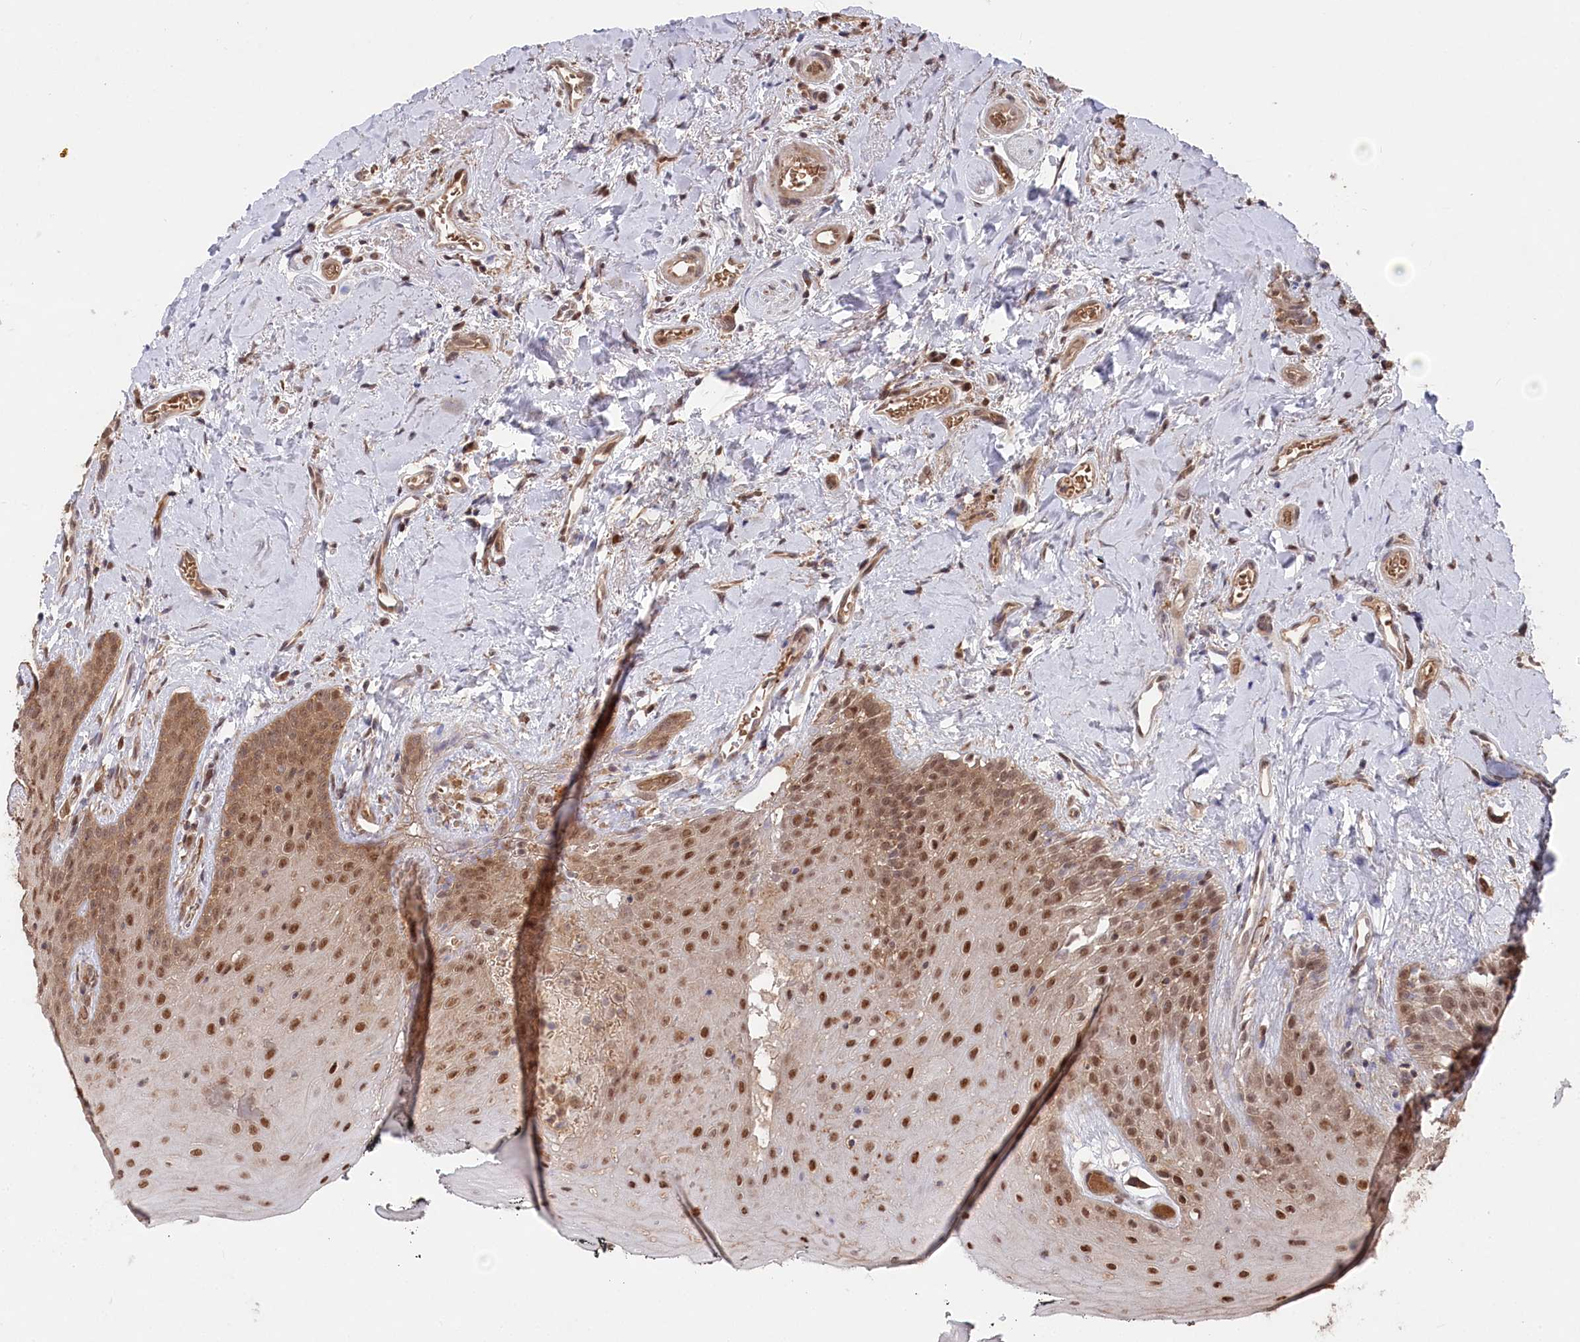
{"staining": {"intensity": "moderate", "quantity": ">75%", "location": "cytoplasmic/membranous,nuclear"}, "tissue": "oral mucosa", "cell_type": "Squamous epithelial cells", "image_type": "normal", "snomed": [{"axis": "morphology", "description": "Normal tissue, NOS"}, {"axis": "topography", "description": "Oral tissue"}], "caption": "DAB immunohistochemical staining of unremarkable oral mucosa shows moderate cytoplasmic/membranous,nuclear protein expression in about >75% of squamous epithelial cells.", "gene": "PSMA1", "patient": {"sex": "male", "age": 74}}